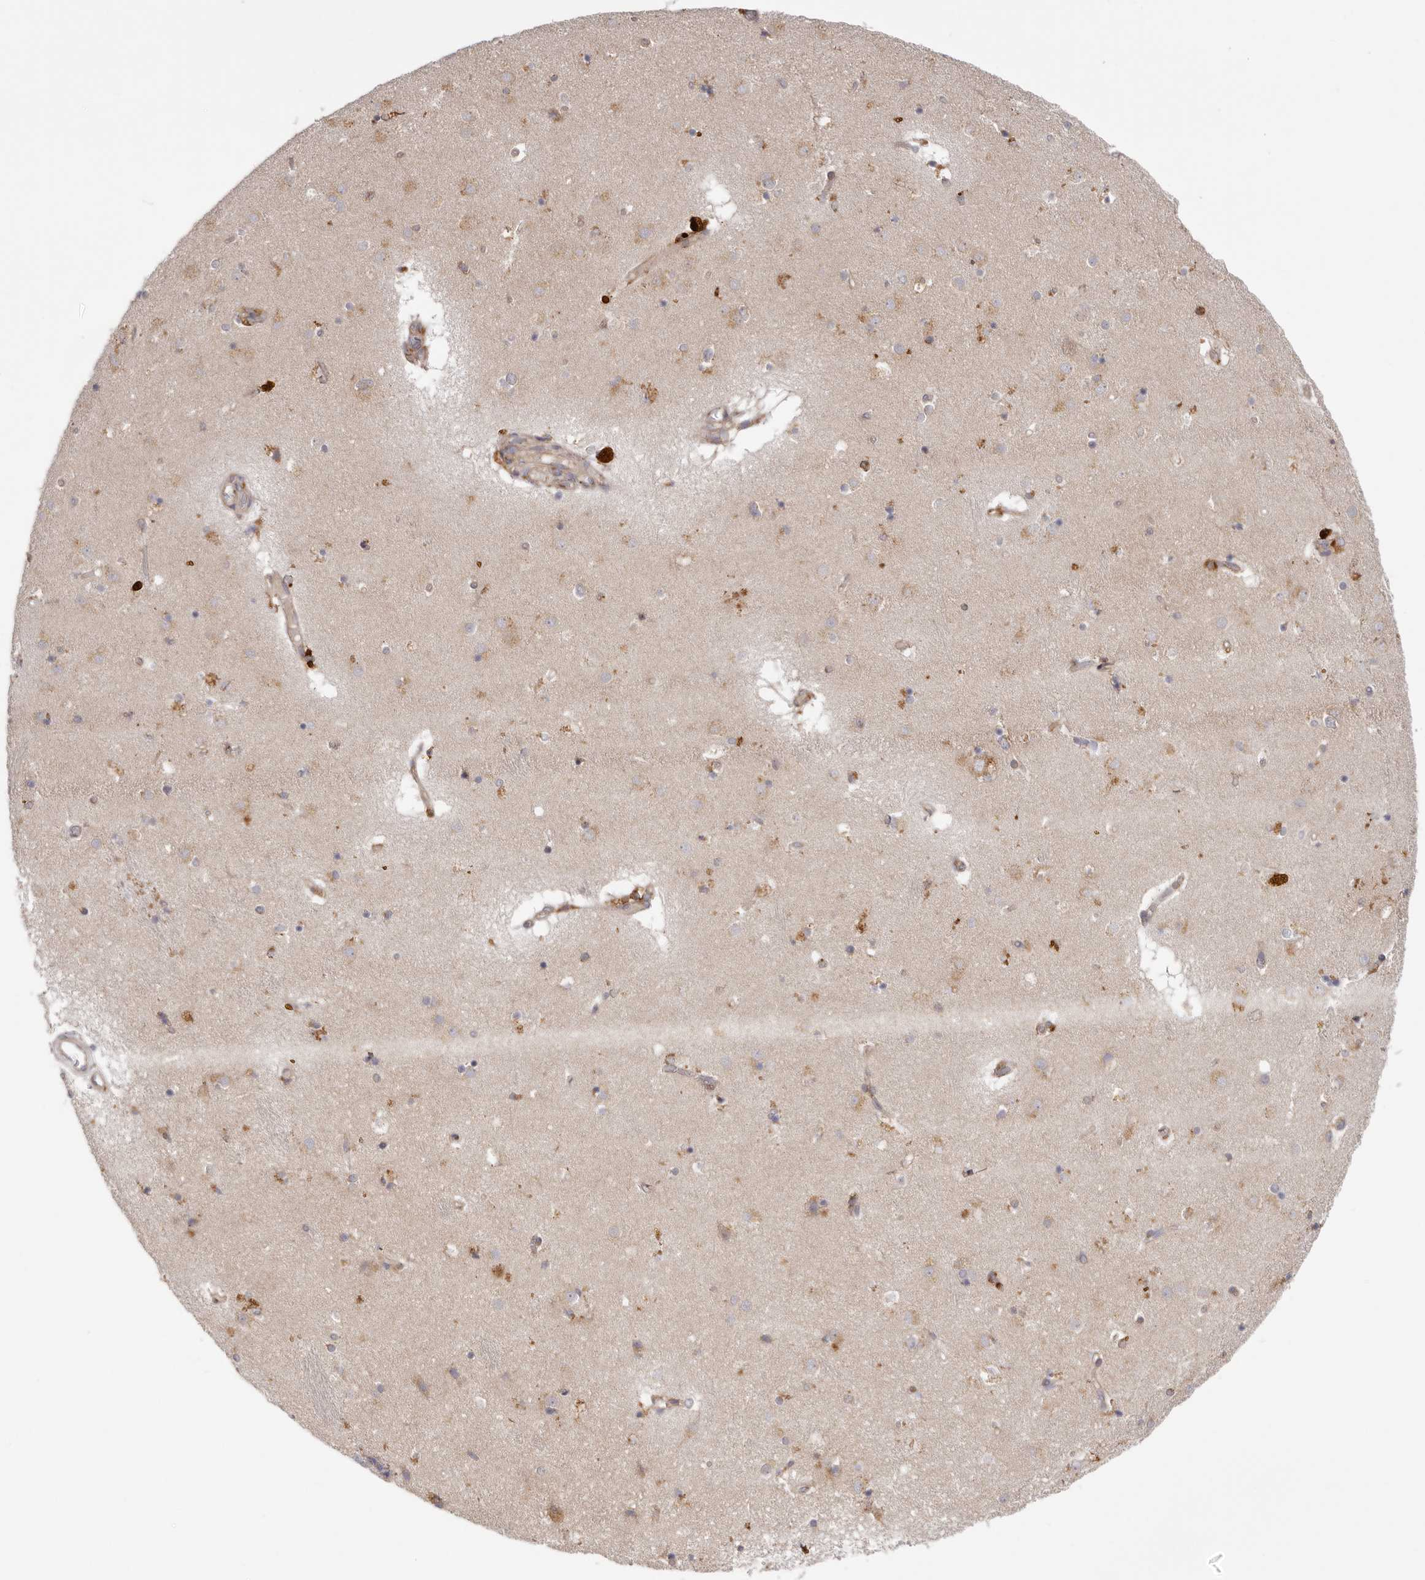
{"staining": {"intensity": "weak", "quantity": "<25%", "location": "cytoplasmic/membranous"}, "tissue": "caudate", "cell_type": "Glial cells", "image_type": "normal", "snomed": [{"axis": "morphology", "description": "Normal tissue, NOS"}, {"axis": "topography", "description": "Lateral ventricle wall"}], "caption": "Histopathology image shows no protein staining in glial cells of benign caudate.", "gene": "GRN", "patient": {"sex": "male", "age": 70}}